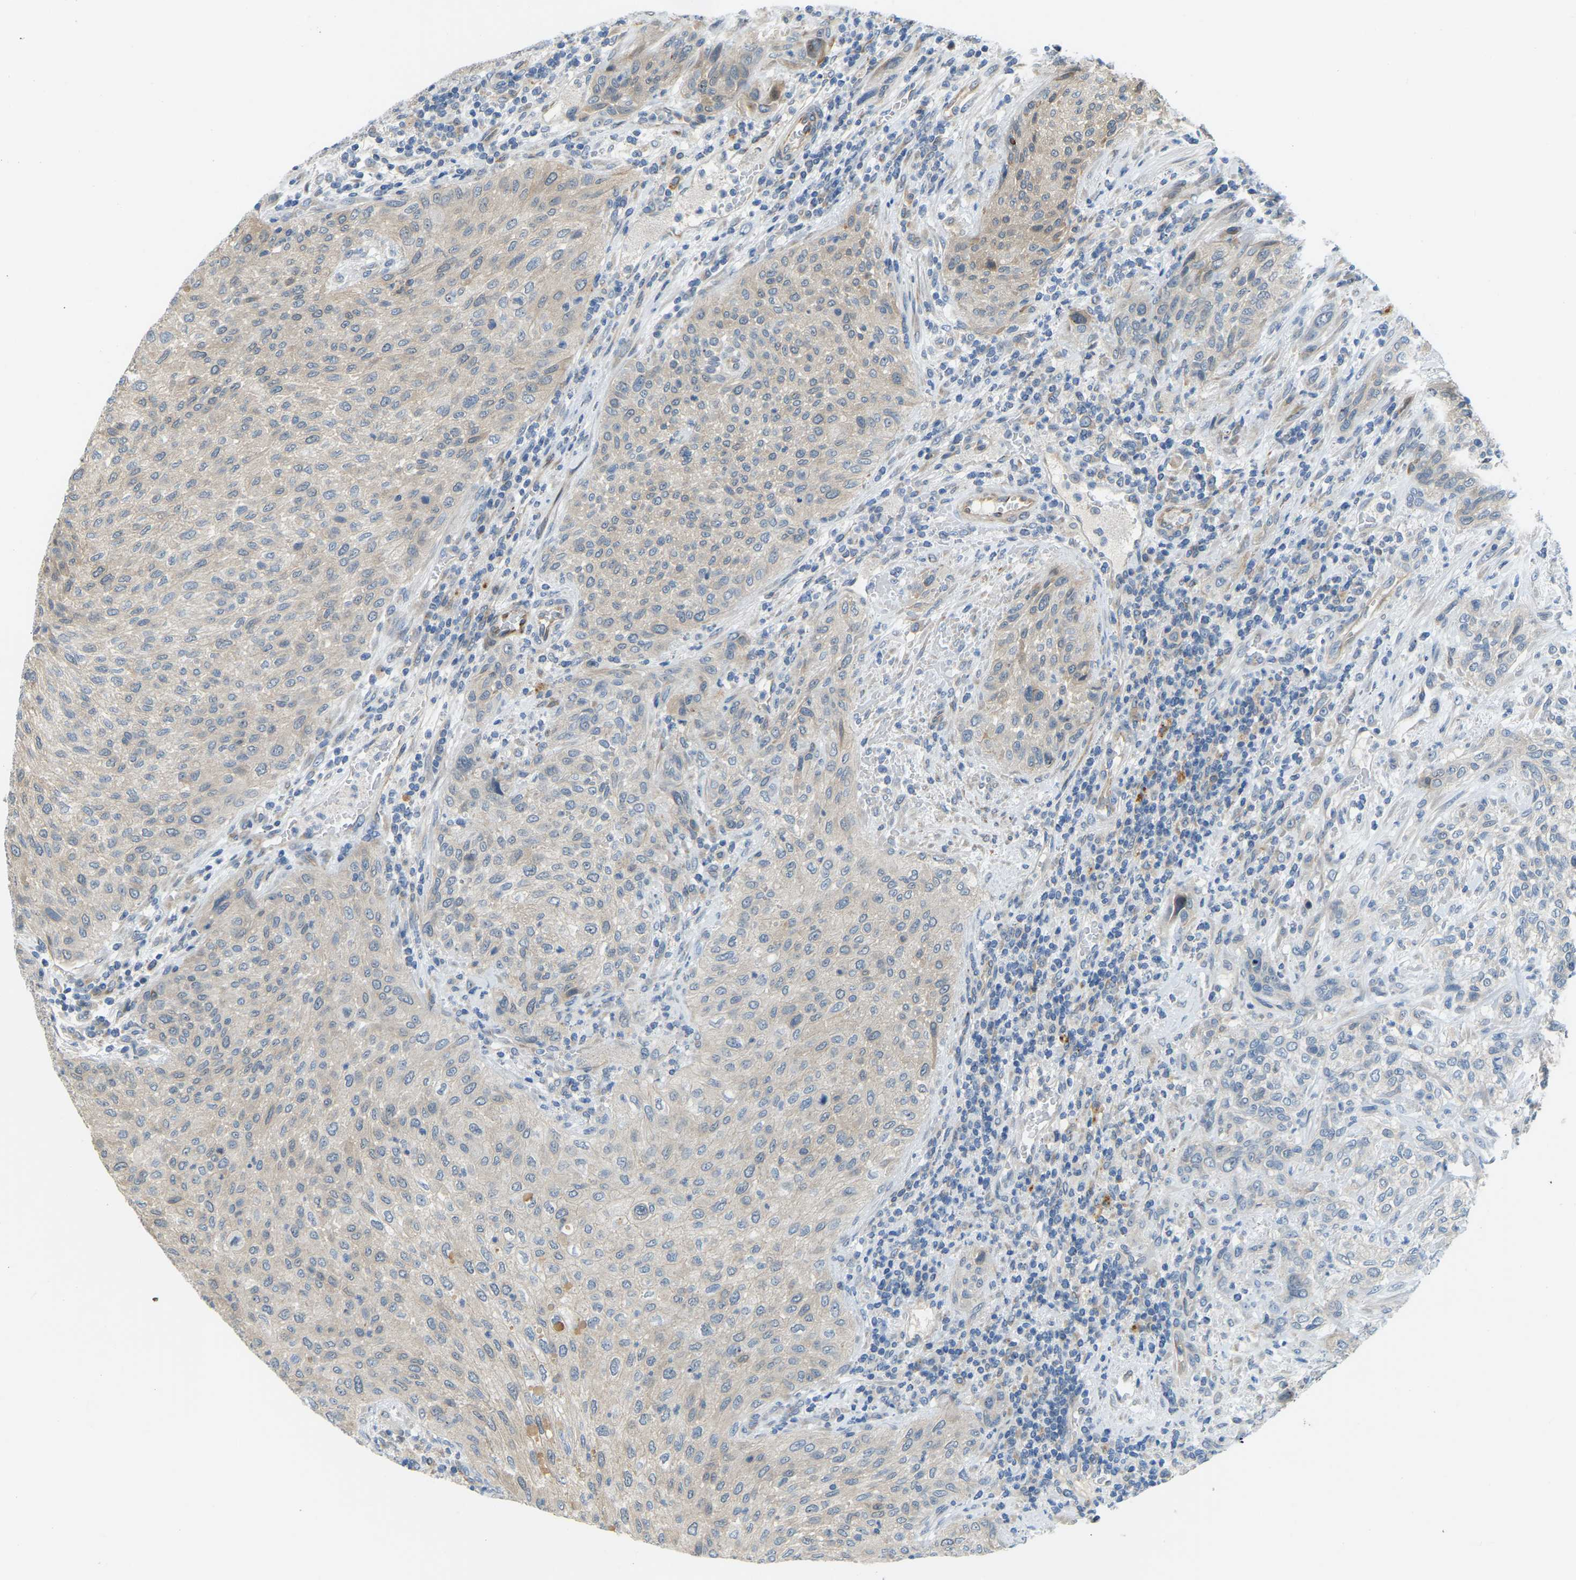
{"staining": {"intensity": "weak", "quantity": "25%-75%", "location": "cytoplasmic/membranous"}, "tissue": "urothelial cancer", "cell_type": "Tumor cells", "image_type": "cancer", "snomed": [{"axis": "morphology", "description": "Urothelial carcinoma, Low grade"}, {"axis": "morphology", "description": "Urothelial carcinoma, High grade"}, {"axis": "topography", "description": "Urinary bladder"}], "caption": "DAB (3,3'-diaminobenzidine) immunohistochemical staining of urothelial cancer demonstrates weak cytoplasmic/membranous protein expression in approximately 25%-75% of tumor cells.", "gene": "NME8", "patient": {"sex": "male", "age": 35}}